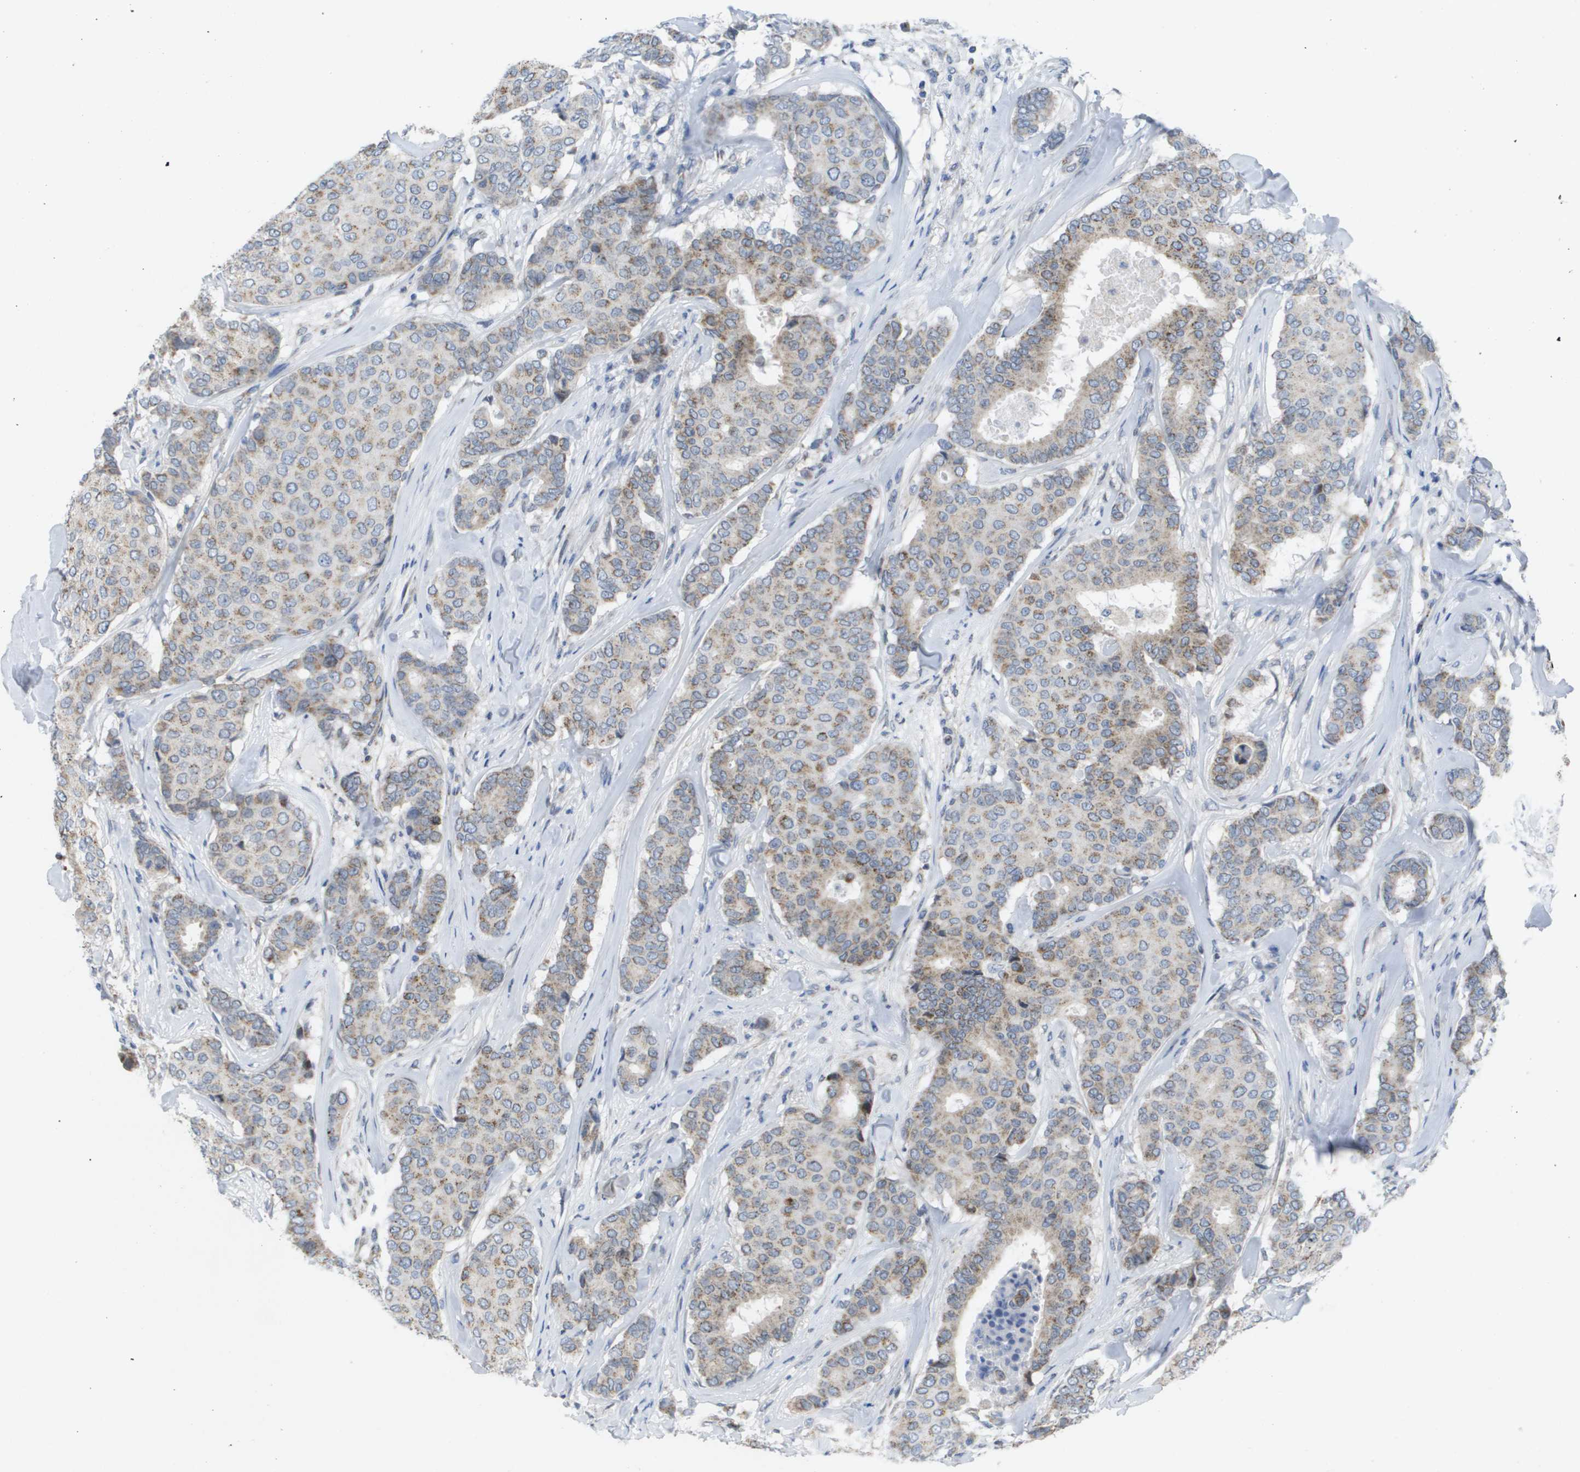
{"staining": {"intensity": "moderate", "quantity": "25%-75%", "location": "cytoplasmic/membranous"}, "tissue": "breast cancer", "cell_type": "Tumor cells", "image_type": "cancer", "snomed": [{"axis": "morphology", "description": "Duct carcinoma"}, {"axis": "topography", "description": "Breast"}], "caption": "High-magnification brightfield microscopy of invasive ductal carcinoma (breast) stained with DAB (3,3'-diaminobenzidine) (brown) and counterstained with hematoxylin (blue). tumor cells exhibit moderate cytoplasmic/membranous positivity is identified in about25%-75% of cells. Immunohistochemistry (ihc) stains the protein in brown and the nuclei are stained blue.", "gene": "TMEM223", "patient": {"sex": "female", "age": 75}}